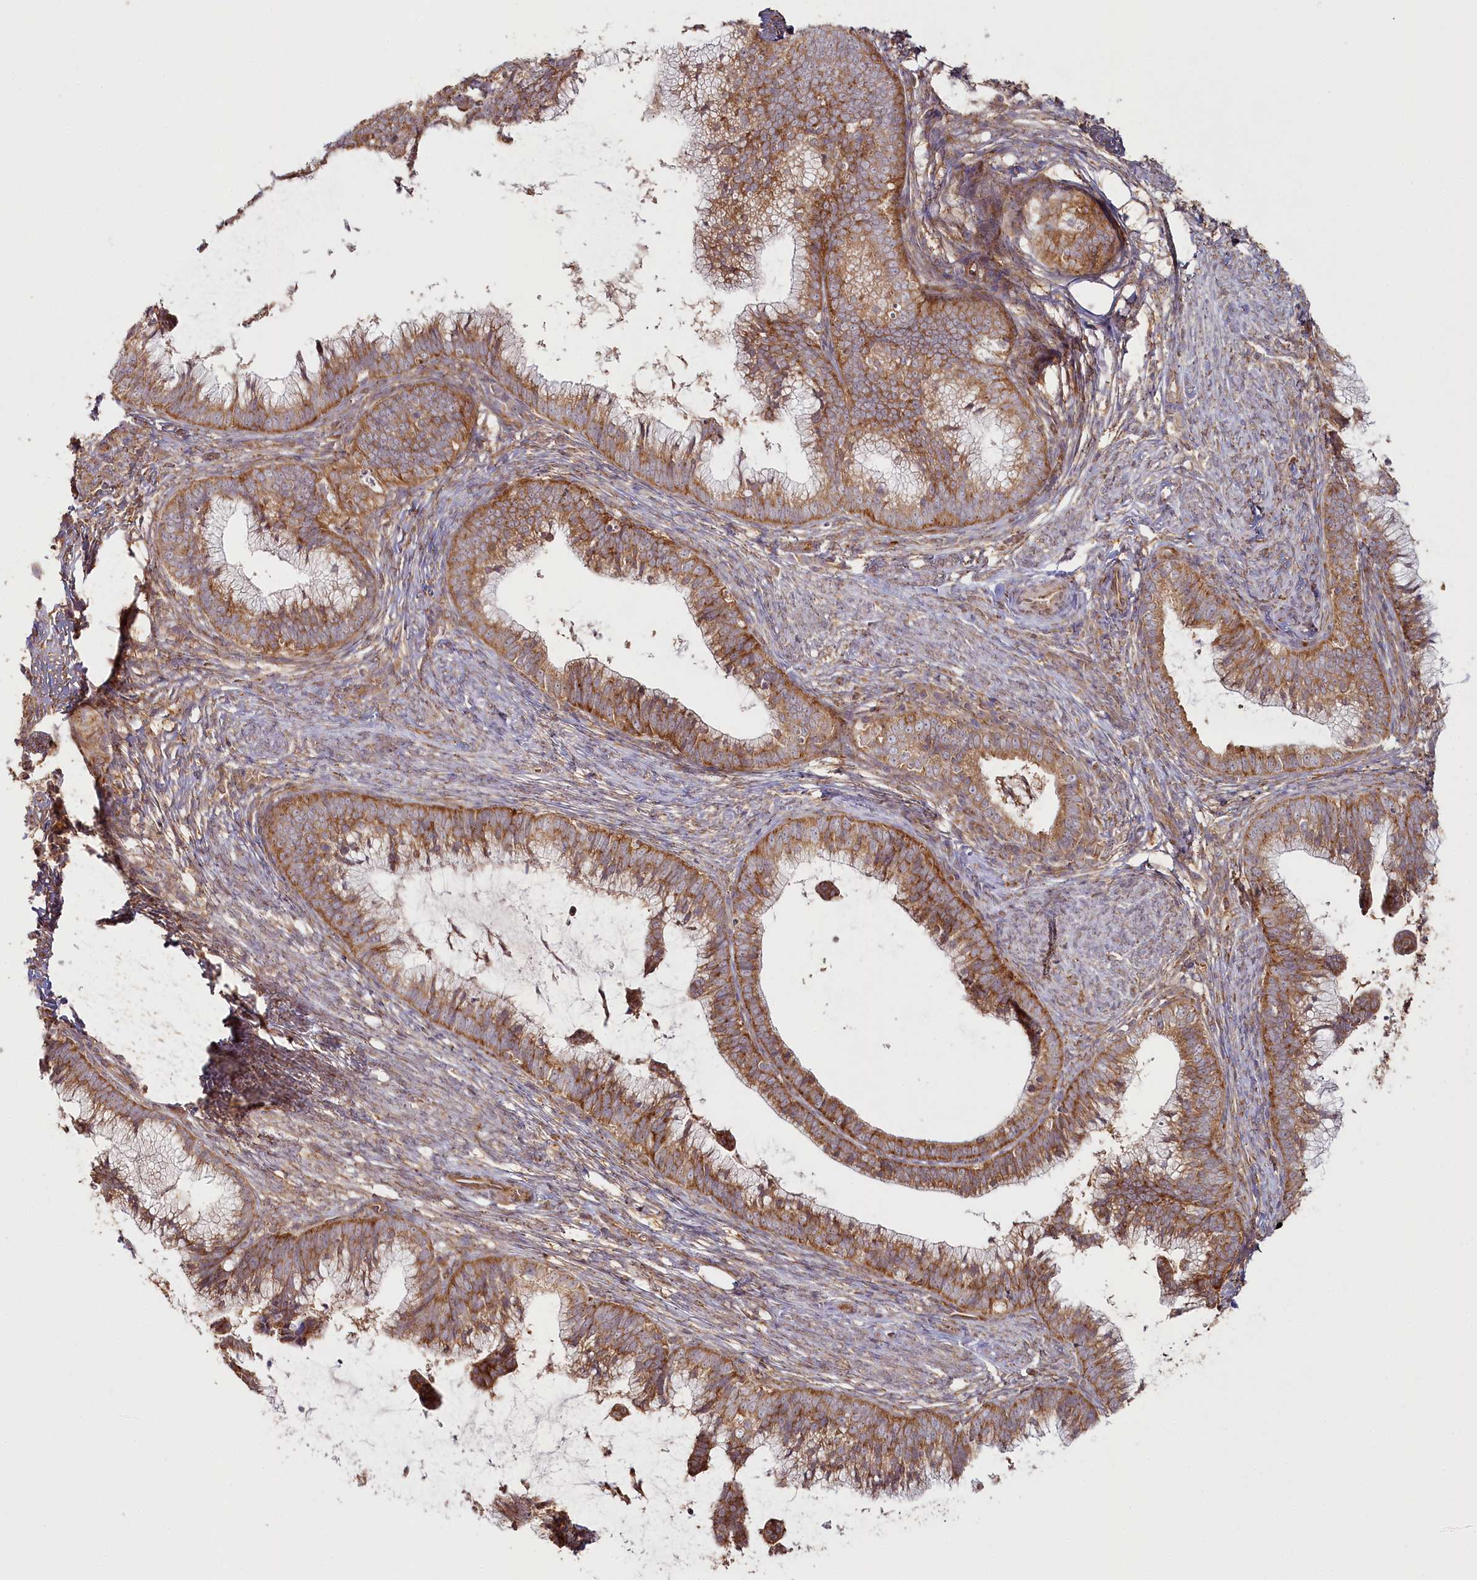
{"staining": {"intensity": "moderate", "quantity": ">75%", "location": "cytoplasmic/membranous"}, "tissue": "cervical cancer", "cell_type": "Tumor cells", "image_type": "cancer", "snomed": [{"axis": "morphology", "description": "Adenocarcinoma, NOS"}, {"axis": "topography", "description": "Cervix"}], "caption": "The photomicrograph shows immunohistochemical staining of cervical cancer. There is moderate cytoplasmic/membranous staining is present in about >75% of tumor cells.", "gene": "OTUD4", "patient": {"sex": "female", "age": 36}}